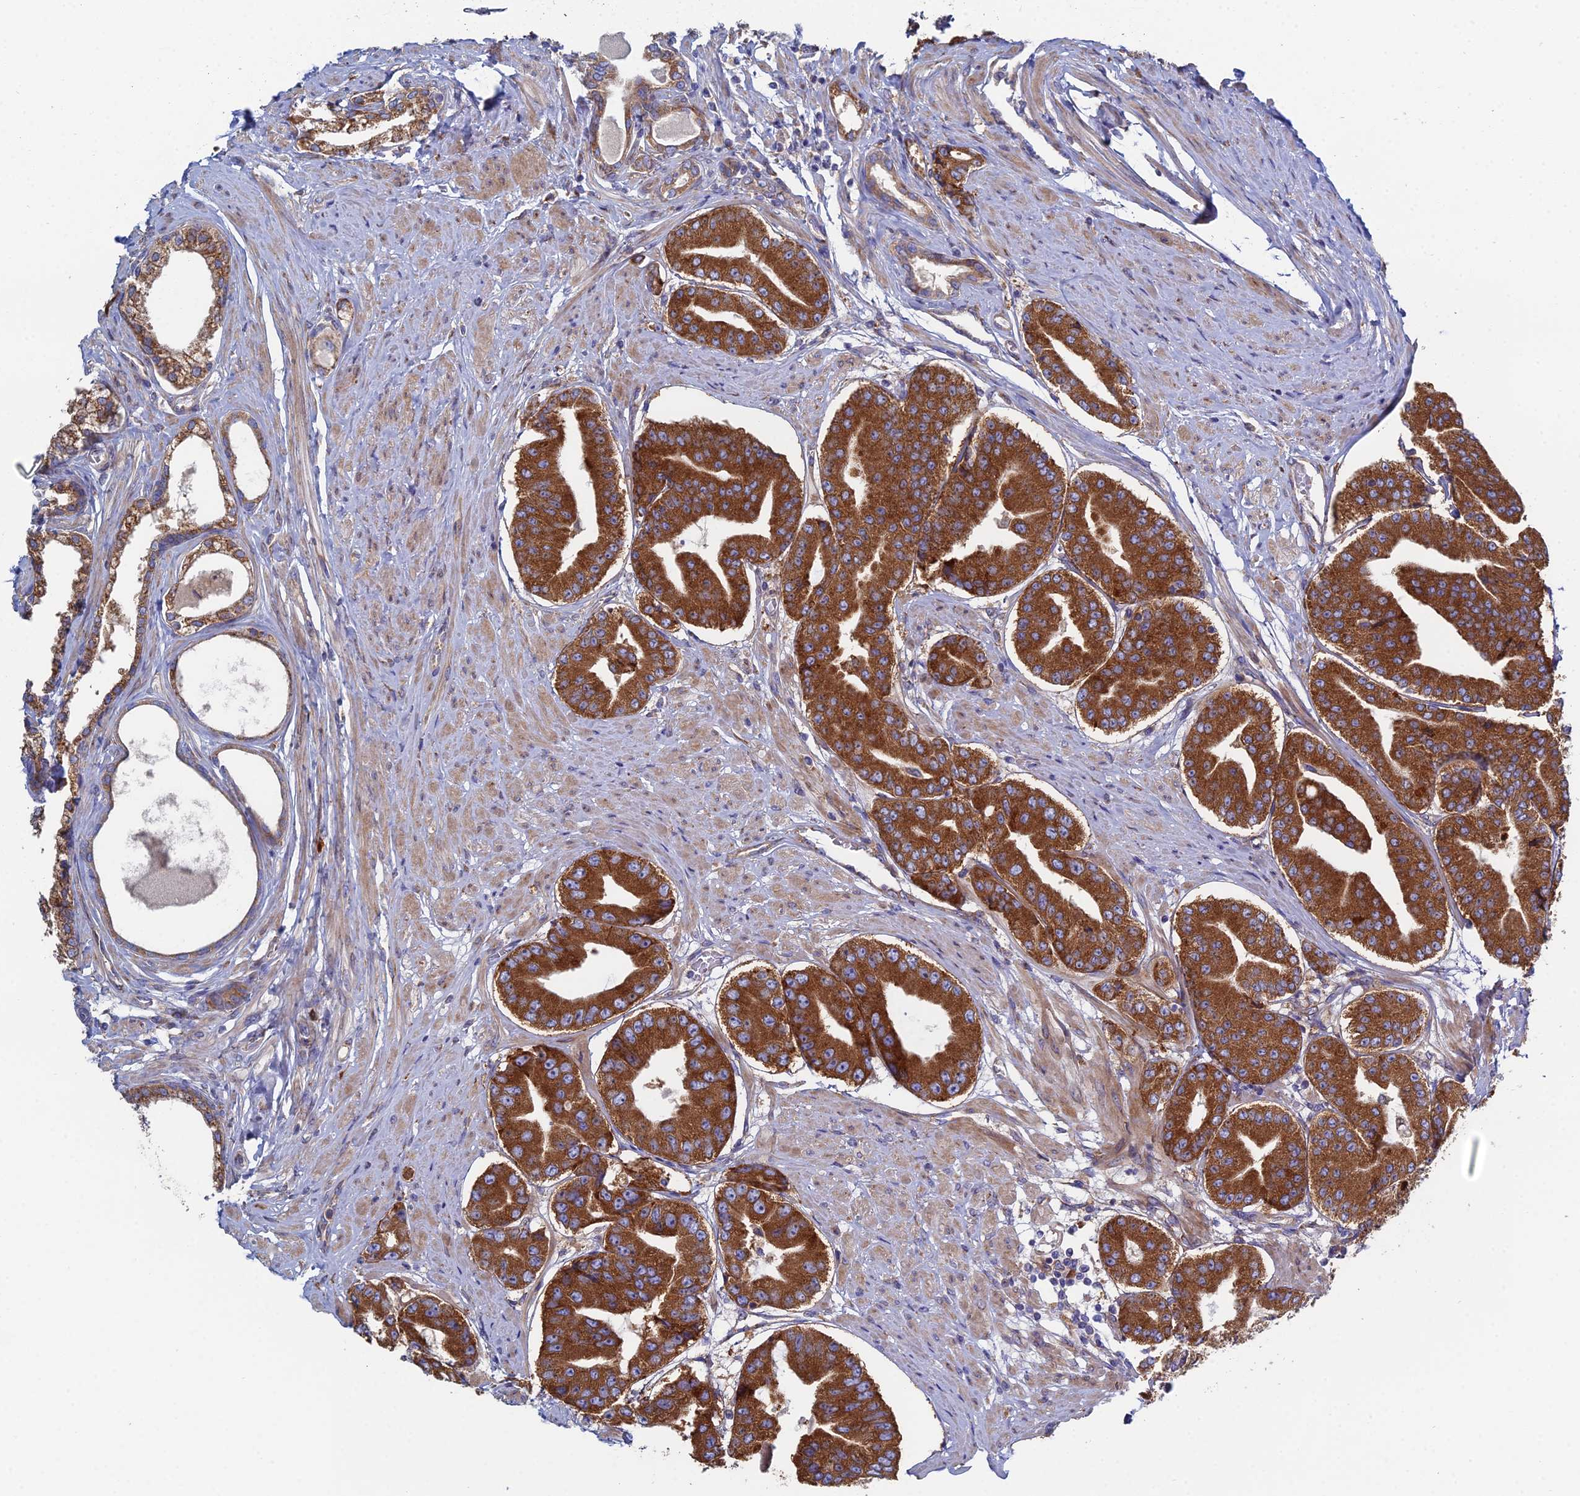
{"staining": {"intensity": "strong", "quantity": ">75%", "location": "cytoplasmic/membranous"}, "tissue": "prostate cancer", "cell_type": "Tumor cells", "image_type": "cancer", "snomed": [{"axis": "morphology", "description": "Adenocarcinoma, High grade"}, {"axis": "topography", "description": "Prostate"}], "caption": "High-grade adenocarcinoma (prostate) stained with DAB IHC reveals high levels of strong cytoplasmic/membranous positivity in approximately >75% of tumor cells.", "gene": "CLCN3", "patient": {"sex": "male", "age": 63}}